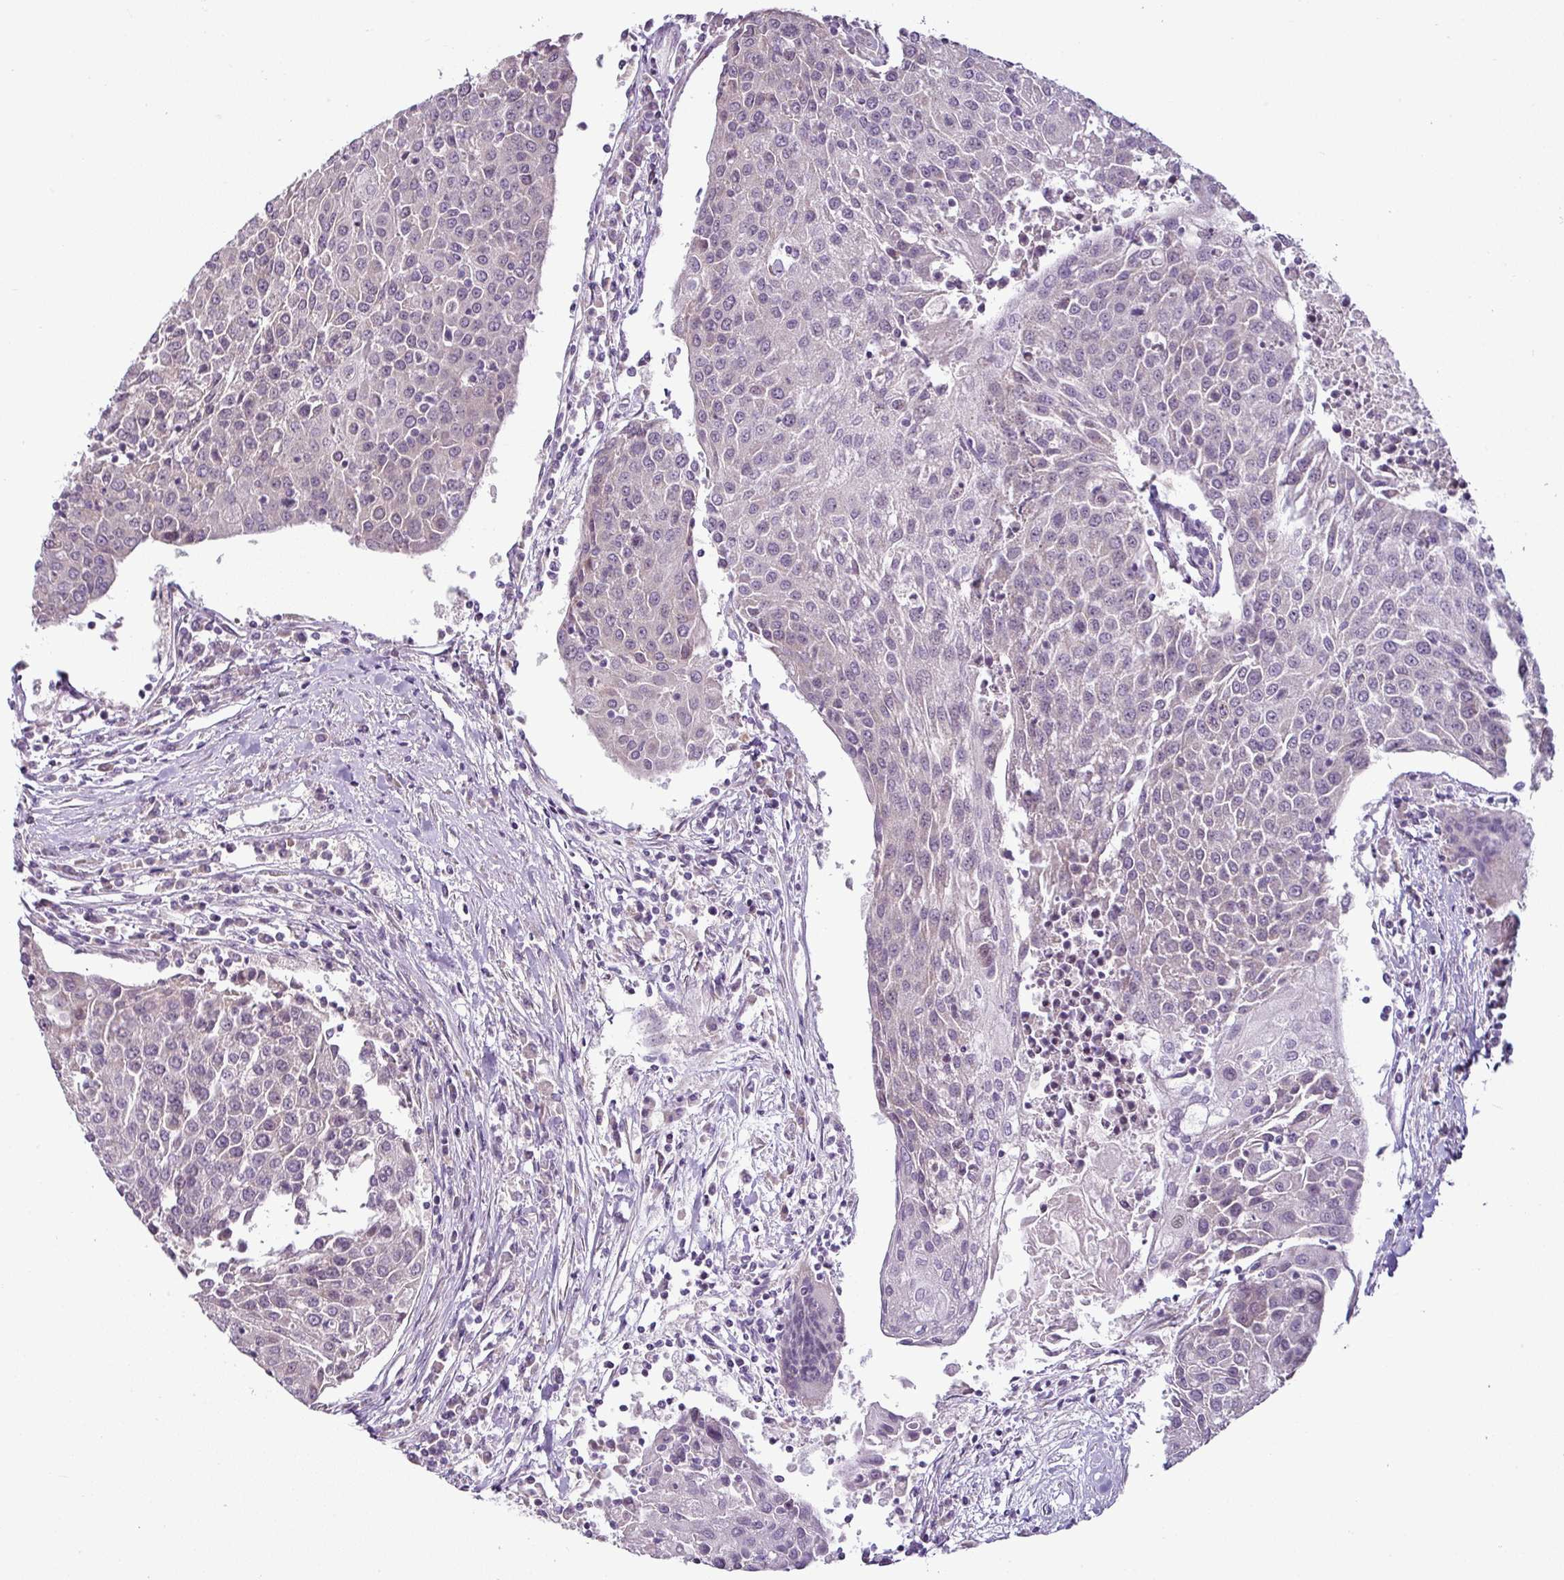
{"staining": {"intensity": "negative", "quantity": "none", "location": "none"}, "tissue": "urothelial cancer", "cell_type": "Tumor cells", "image_type": "cancer", "snomed": [{"axis": "morphology", "description": "Urothelial carcinoma, High grade"}, {"axis": "topography", "description": "Urinary bladder"}], "caption": "This histopathology image is of urothelial cancer stained with immunohistochemistry (IHC) to label a protein in brown with the nuclei are counter-stained blue. There is no staining in tumor cells. (Brightfield microscopy of DAB IHC at high magnification).", "gene": "OR52D1", "patient": {"sex": "female", "age": 85}}